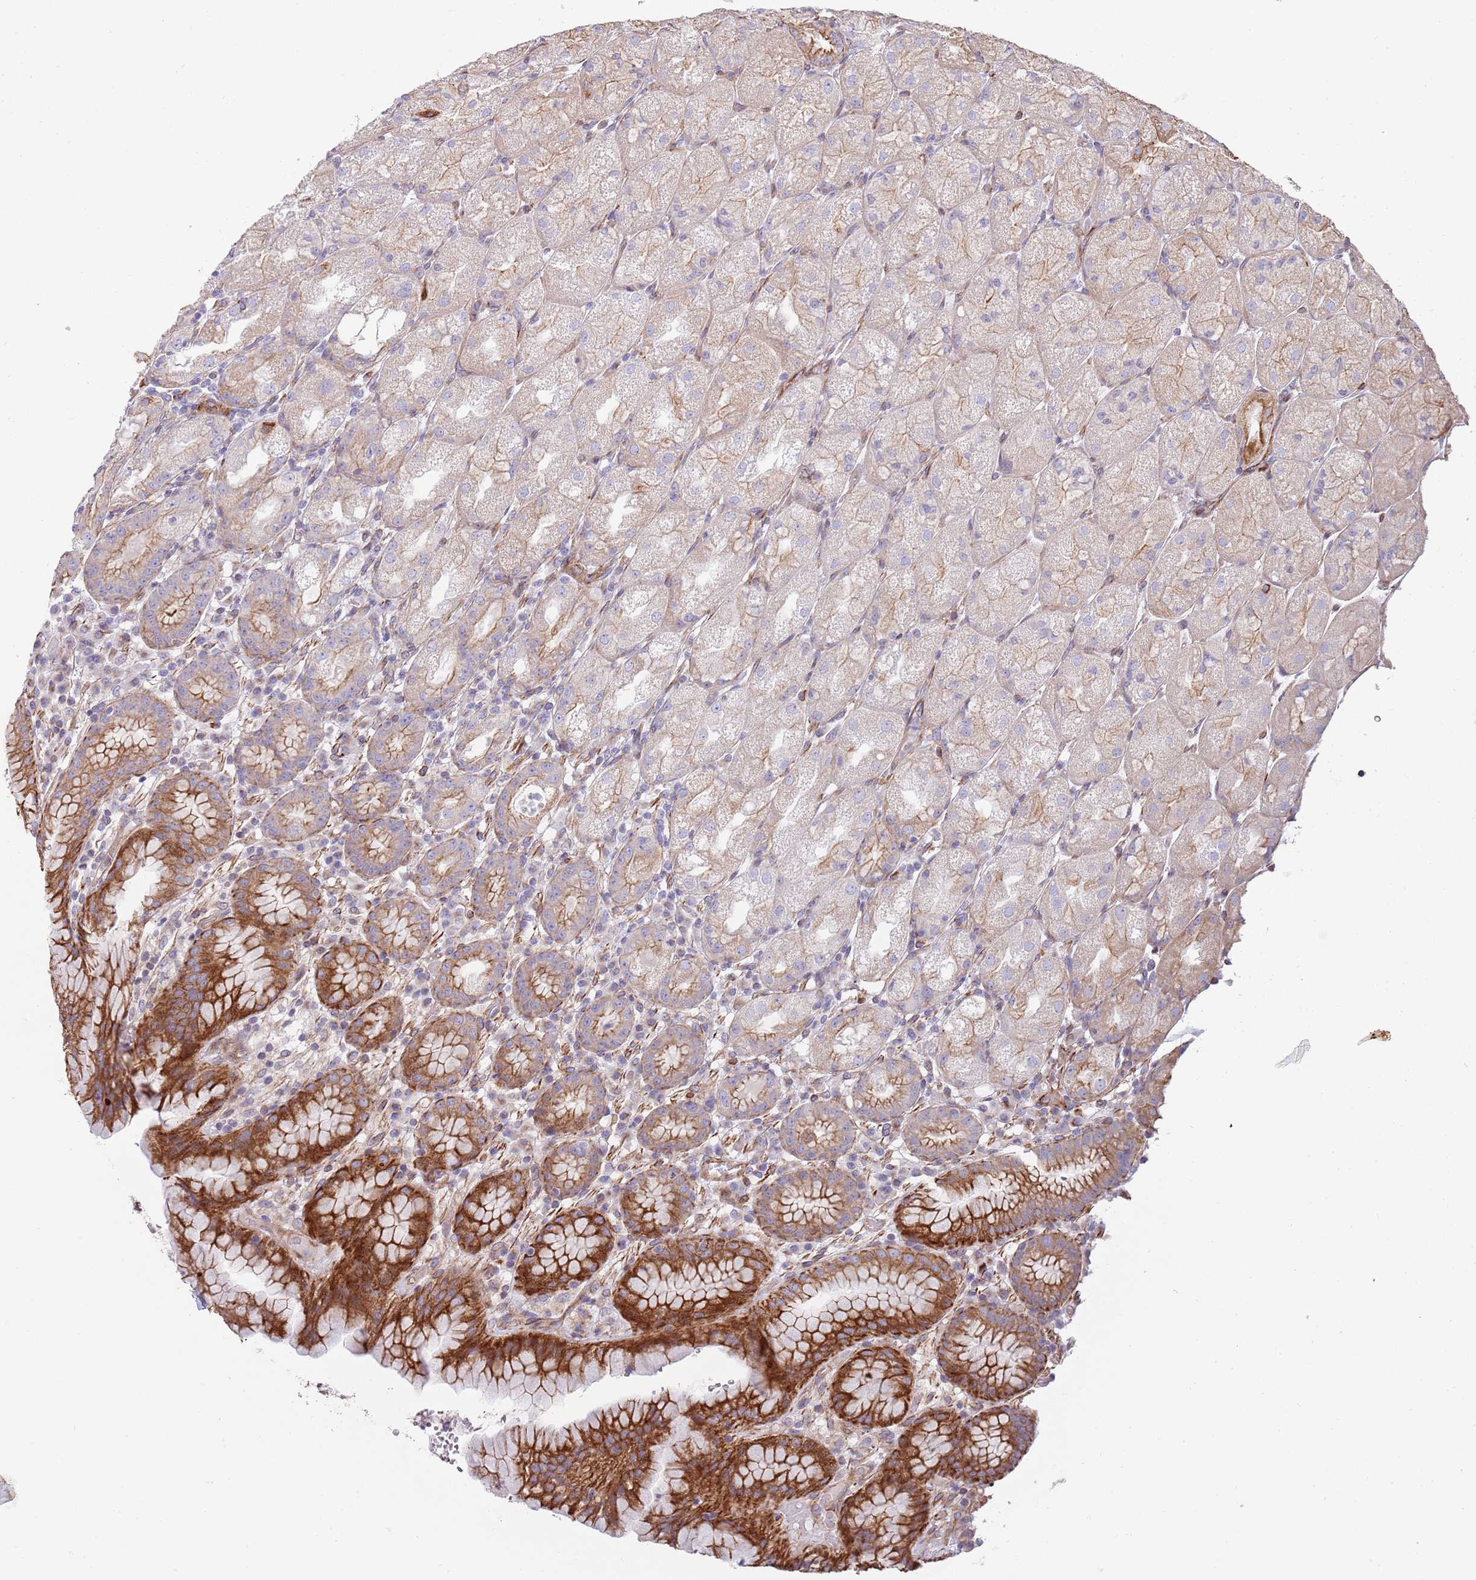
{"staining": {"intensity": "strong", "quantity": "25%-75%", "location": "cytoplasmic/membranous"}, "tissue": "stomach", "cell_type": "Glandular cells", "image_type": "normal", "snomed": [{"axis": "morphology", "description": "Normal tissue, NOS"}, {"axis": "topography", "description": "Stomach, upper"}], "caption": "Immunohistochemical staining of unremarkable stomach exhibits high levels of strong cytoplasmic/membranous staining in approximately 25%-75% of glandular cells. (Brightfield microscopy of DAB IHC at high magnification).", "gene": "MOGAT1", "patient": {"sex": "male", "age": 52}}